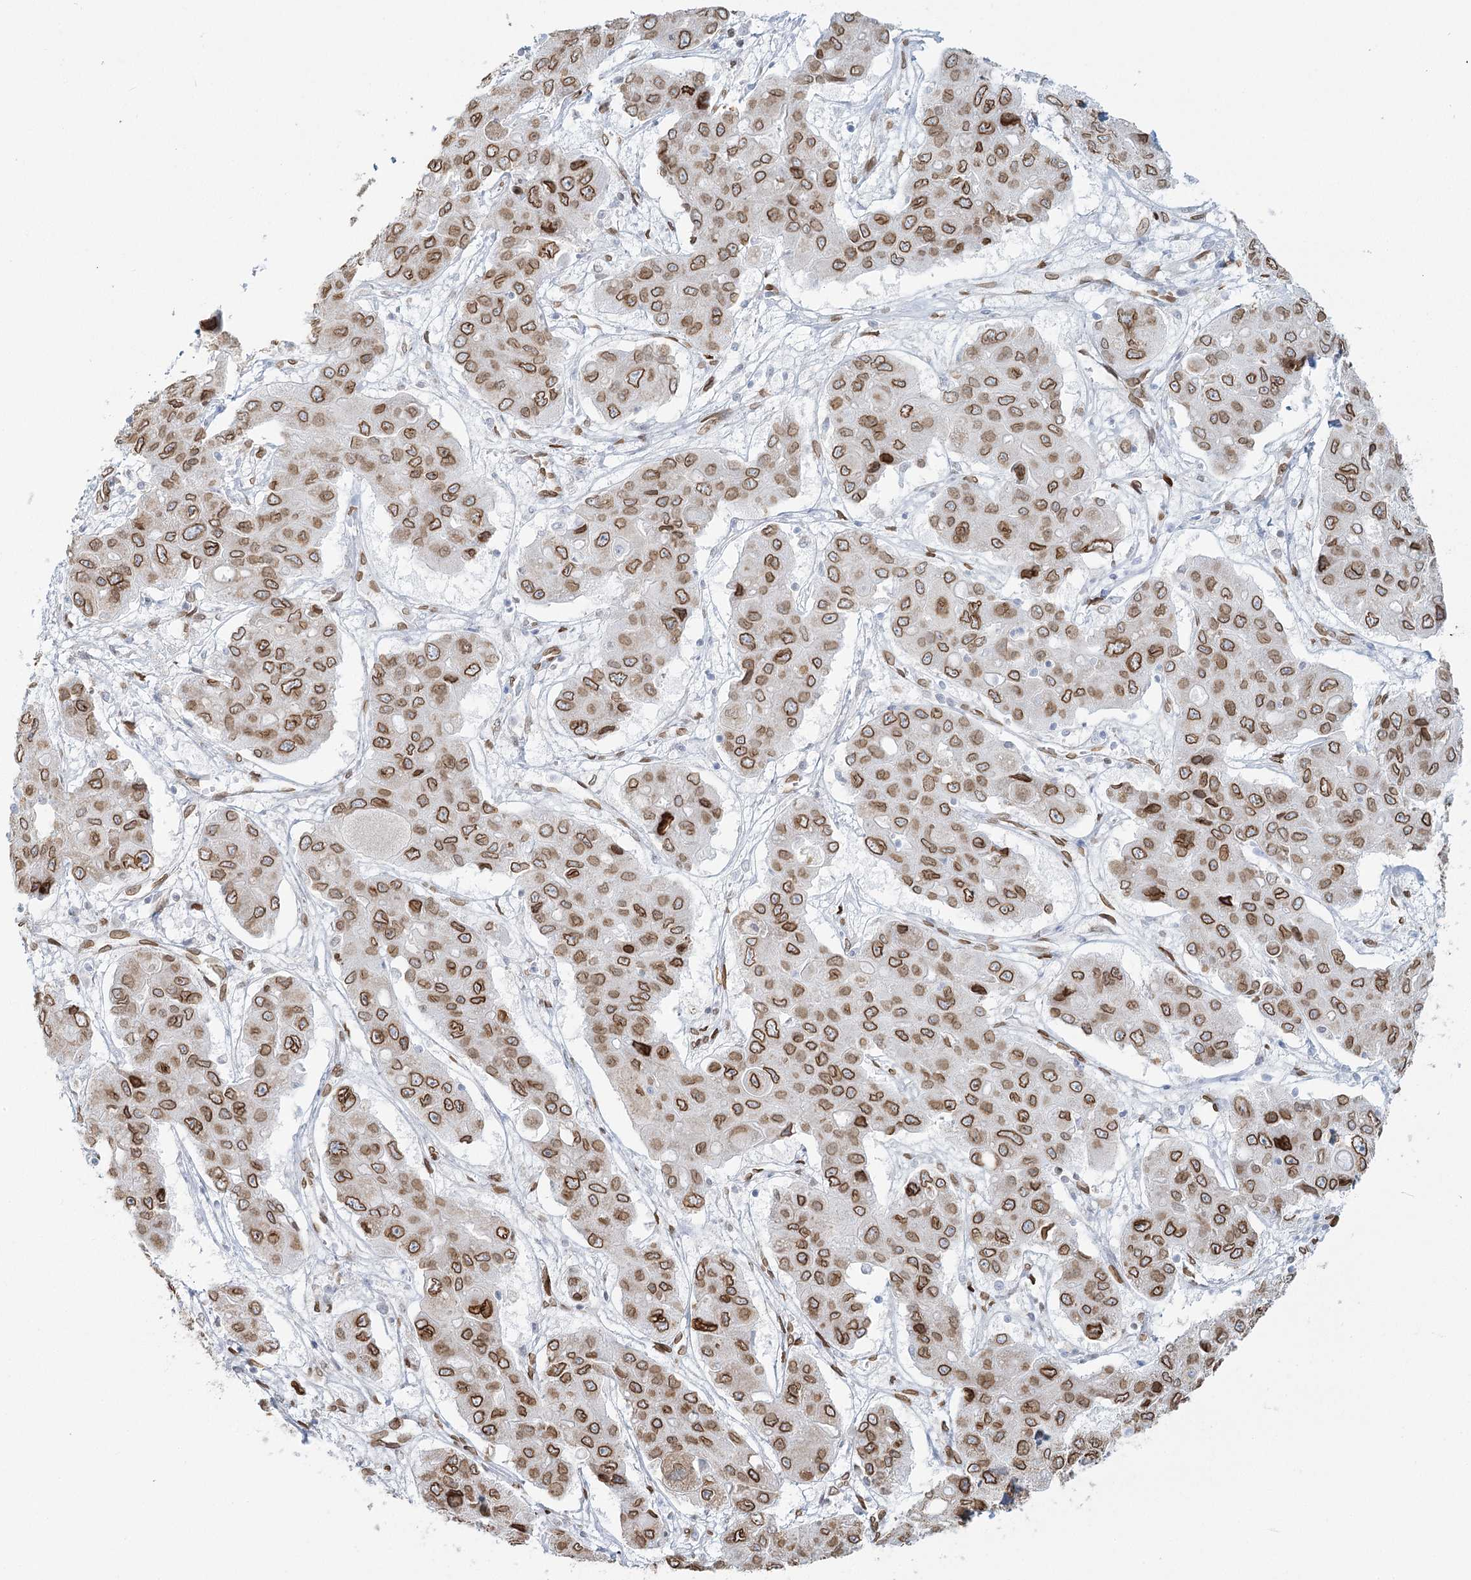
{"staining": {"intensity": "moderate", "quantity": ">75%", "location": "cytoplasmic/membranous,nuclear"}, "tissue": "liver cancer", "cell_type": "Tumor cells", "image_type": "cancer", "snomed": [{"axis": "morphology", "description": "Cholangiocarcinoma"}, {"axis": "topography", "description": "Liver"}], "caption": "Cholangiocarcinoma (liver) stained with a protein marker demonstrates moderate staining in tumor cells.", "gene": "VWA5A", "patient": {"sex": "male", "age": 67}}